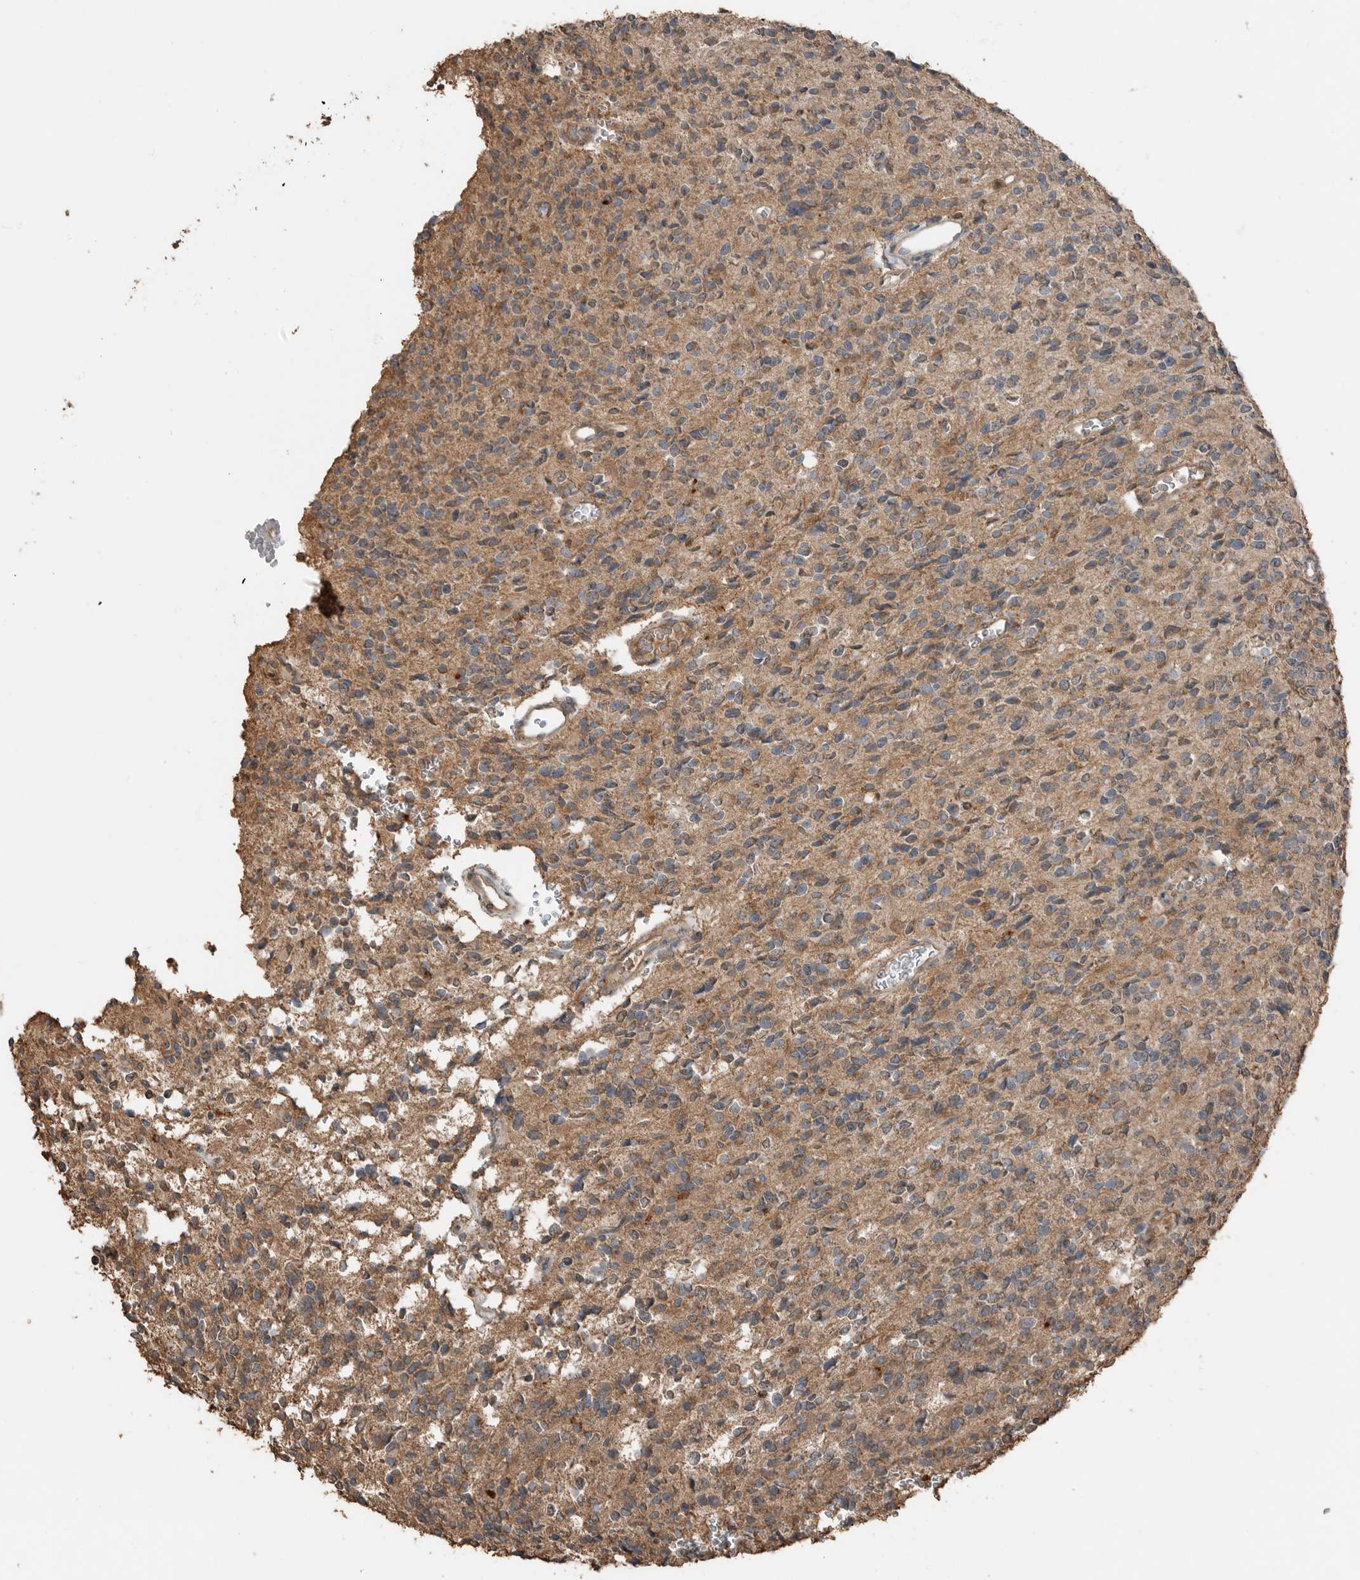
{"staining": {"intensity": "moderate", "quantity": ">75%", "location": "cytoplasmic/membranous"}, "tissue": "glioma", "cell_type": "Tumor cells", "image_type": "cancer", "snomed": [{"axis": "morphology", "description": "Glioma, malignant, High grade"}, {"axis": "topography", "description": "Brain"}], "caption": "Immunohistochemistry (DAB (3,3'-diaminobenzidine)) staining of glioma exhibits moderate cytoplasmic/membranous protein positivity in about >75% of tumor cells.", "gene": "BLZF1", "patient": {"sex": "male", "age": 34}}